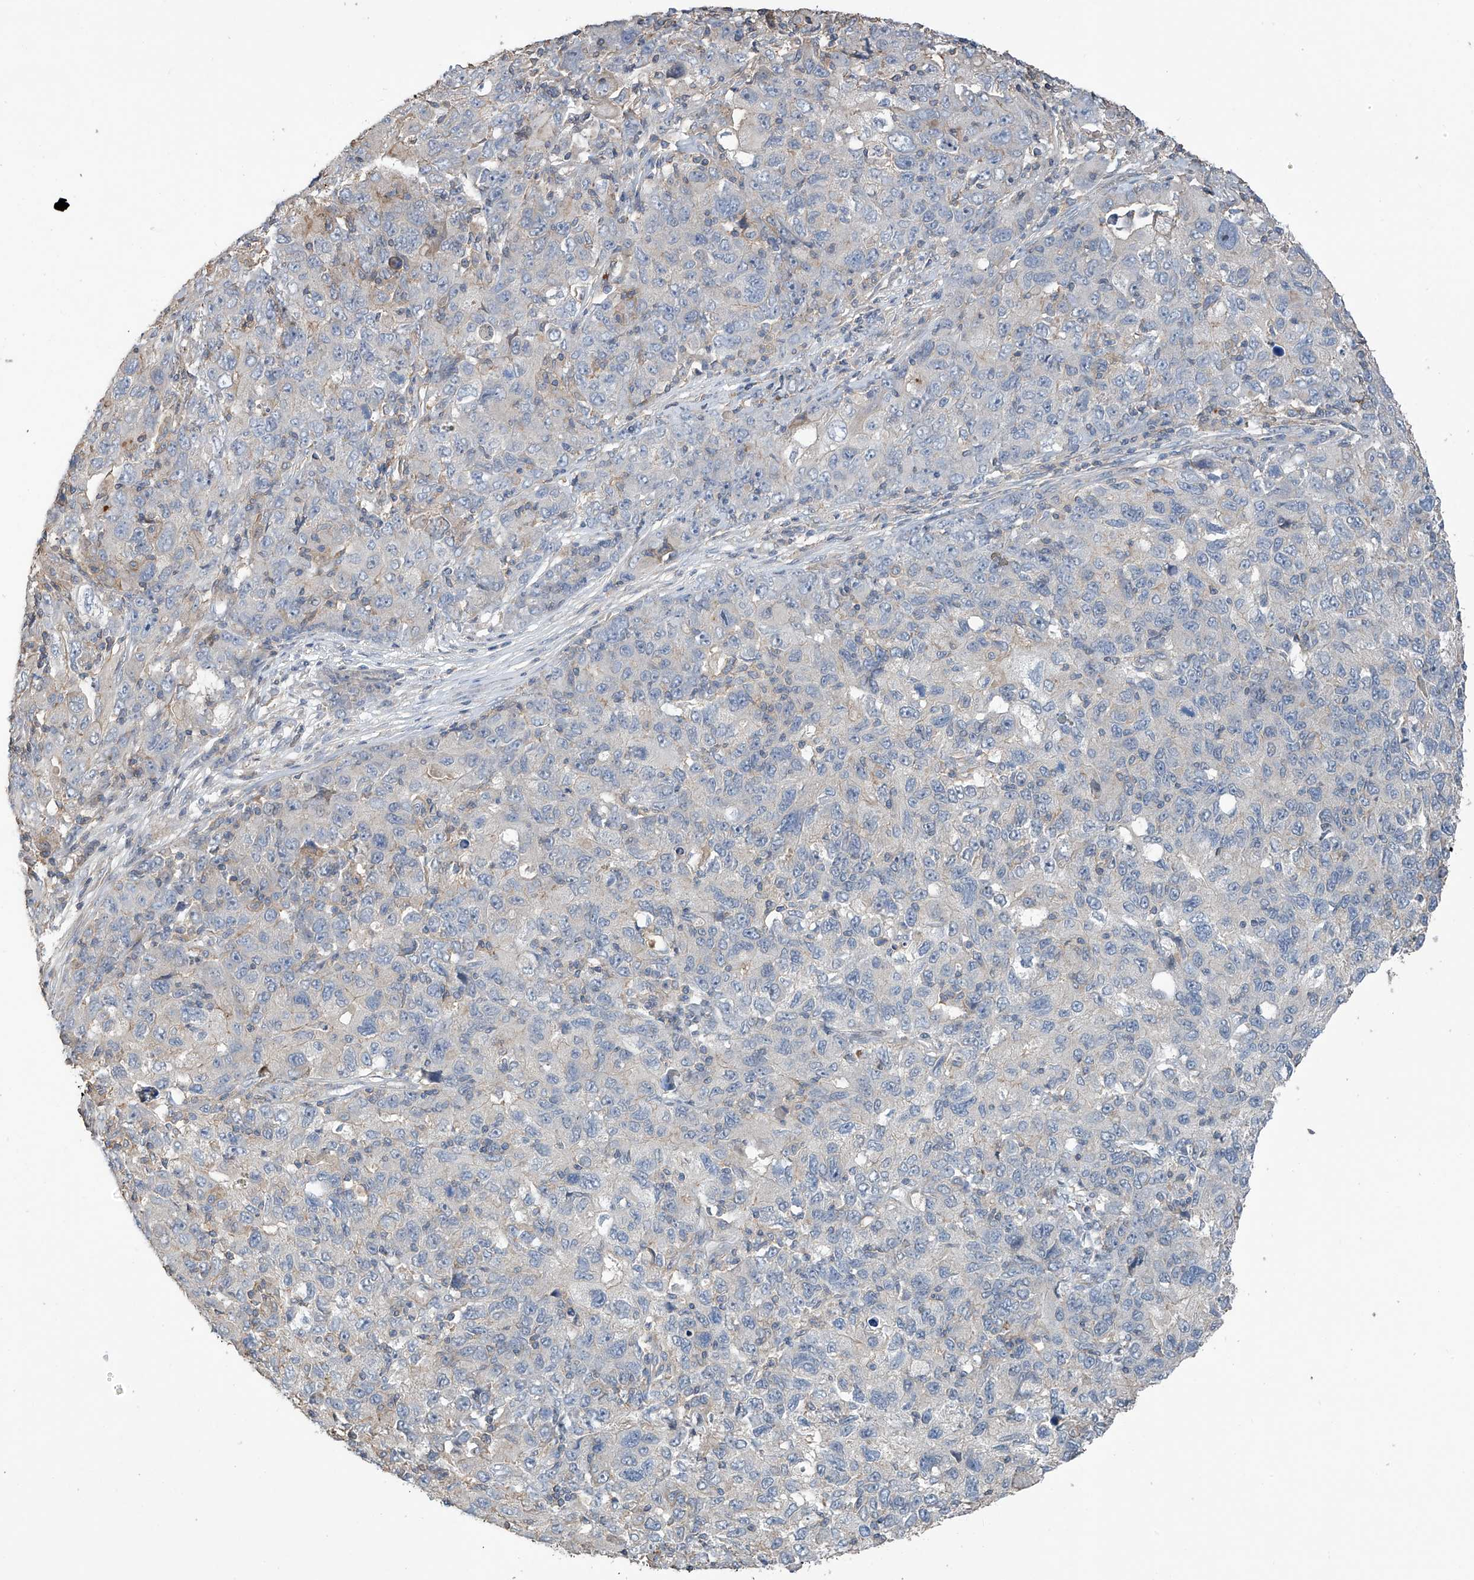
{"staining": {"intensity": "negative", "quantity": "none", "location": "none"}, "tissue": "ovarian cancer", "cell_type": "Tumor cells", "image_type": "cancer", "snomed": [{"axis": "morphology", "description": "Carcinoma, endometroid"}, {"axis": "topography", "description": "Ovary"}], "caption": "This is an immunohistochemistry (IHC) histopathology image of ovarian cancer. There is no positivity in tumor cells.", "gene": "SLFN14", "patient": {"sex": "female", "age": 42}}